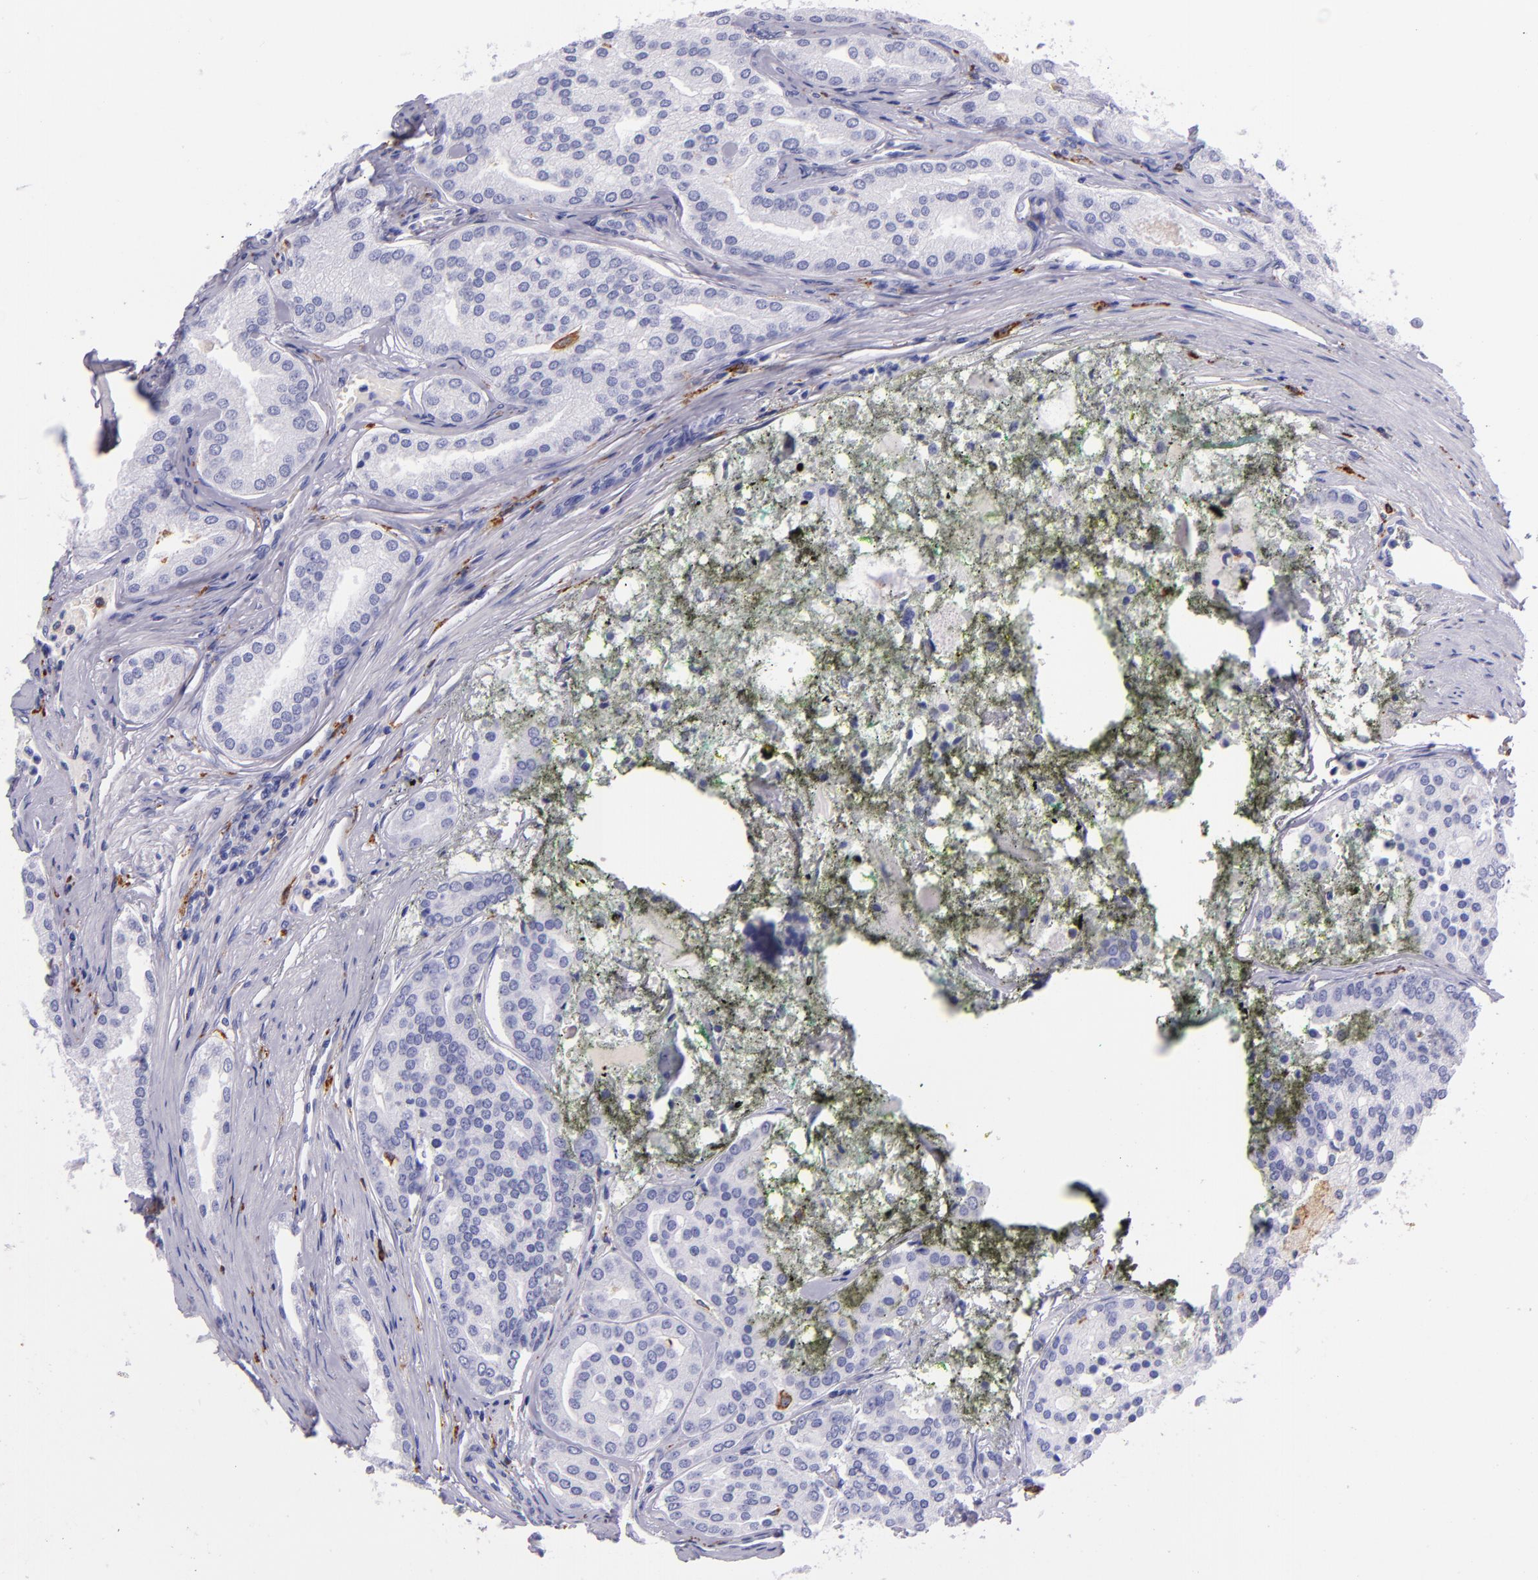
{"staining": {"intensity": "negative", "quantity": "none", "location": "none"}, "tissue": "prostate cancer", "cell_type": "Tumor cells", "image_type": "cancer", "snomed": [{"axis": "morphology", "description": "Adenocarcinoma, High grade"}, {"axis": "topography", "description": "Prostate"}], "caption": "This is a image of IHC staining of prostate high-grade adenocarcinoma, which shows no staining in tumor cells.", "gene": "CD163", "patient": {"sex": "male", "age": 64}}